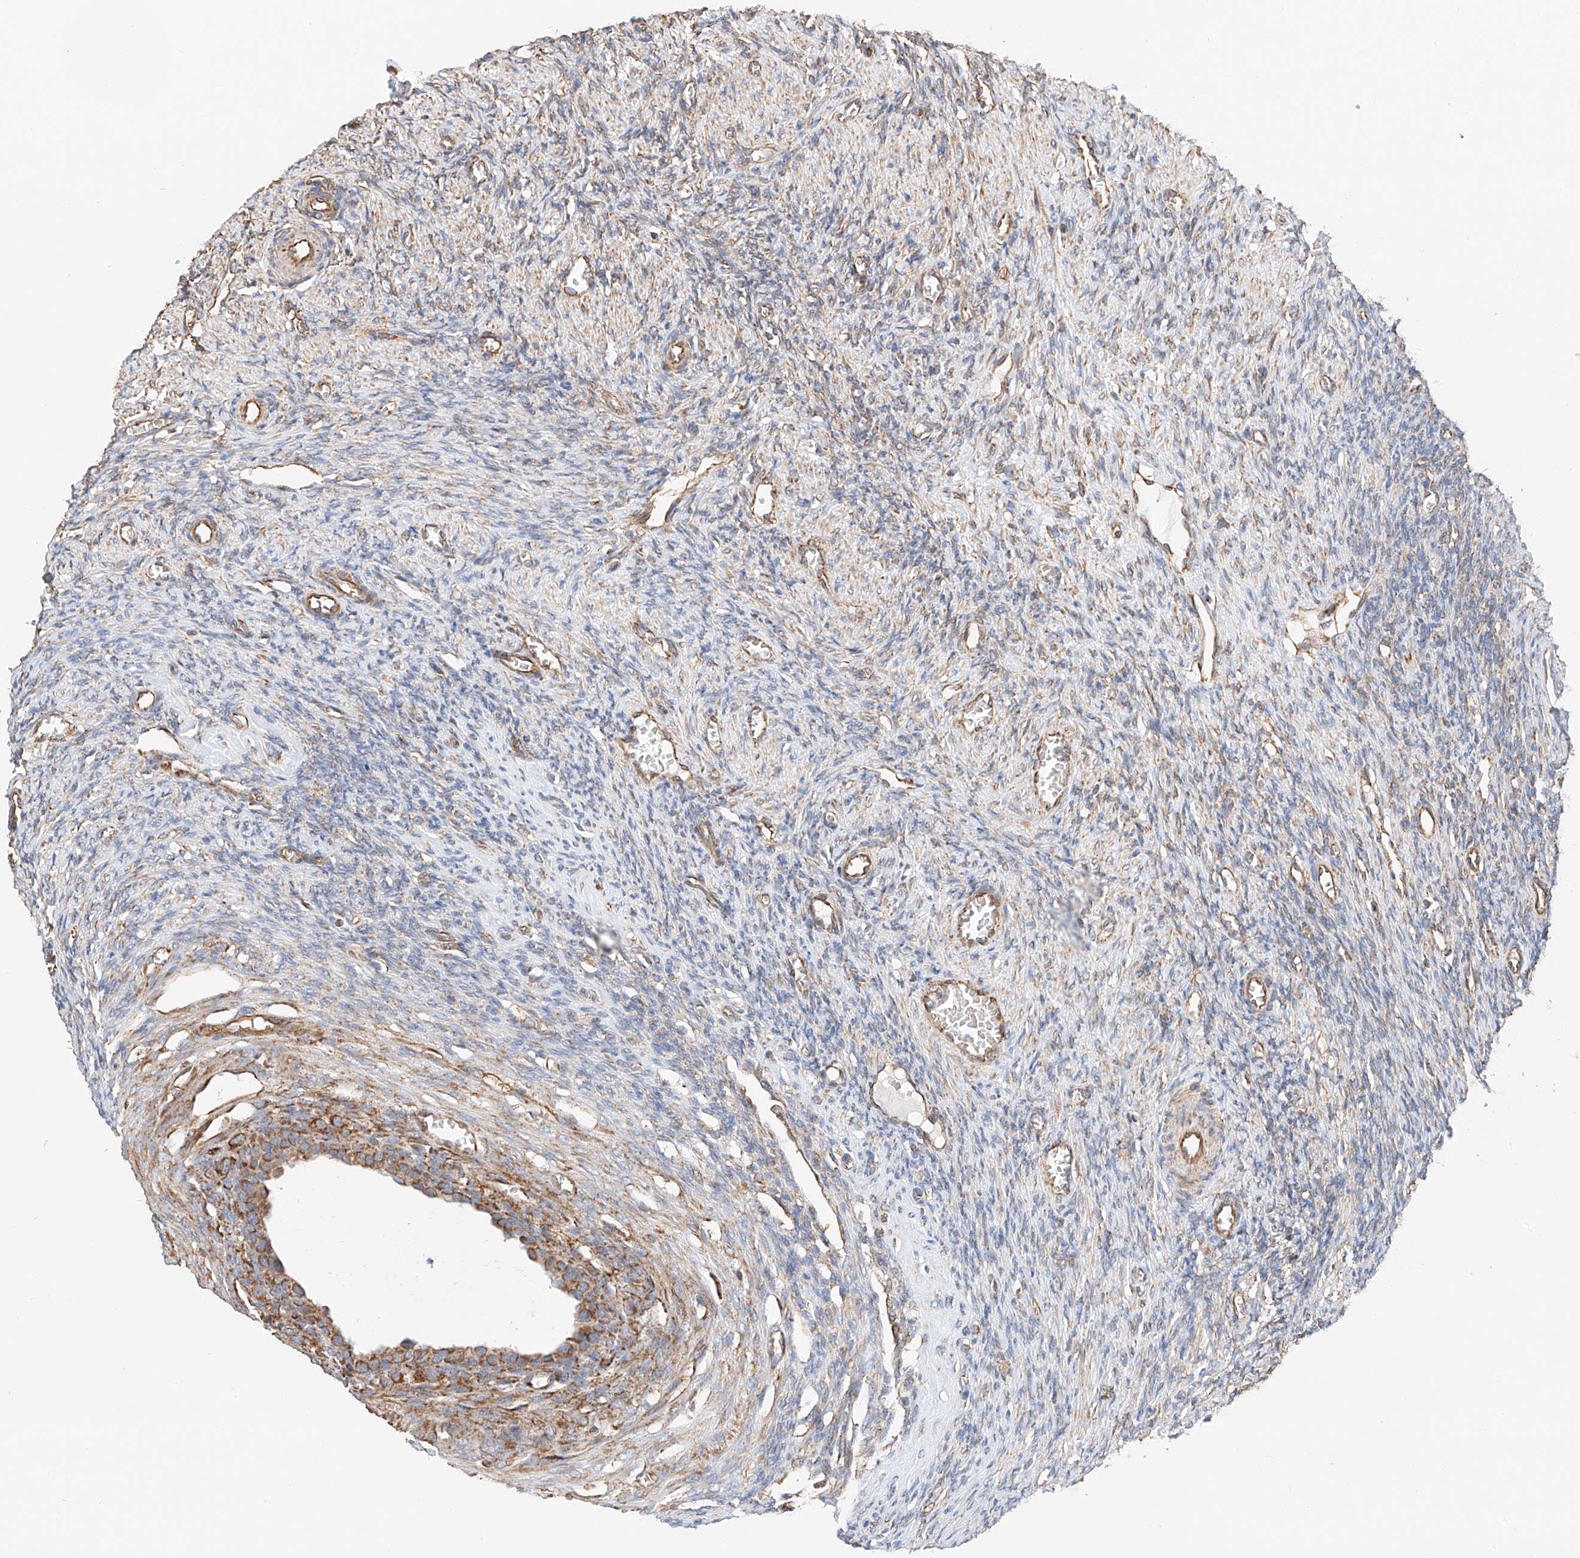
{"staining": {"intensity": "moderate", "quantity": ">75%", "location": "cytoplasmic/membranous"}, "tissue": "ovary", "cell_type": "Follicle cells", "image_type": "normal", "snomed": [{"axis": "morphology", "description": "Normal tissue, NOS"}, {"axis": "topography", "description": "Ovary"}], "caption": "Protein positivity by immunohistochemistry (IHC) shows moderate cytoplasmic/membranous expression in about >75% of follicle cells in normal ovary. Nuclei are stained in blue.", "gene": "NDUFV3", "patient": {"sex": "female", "age": 27}}